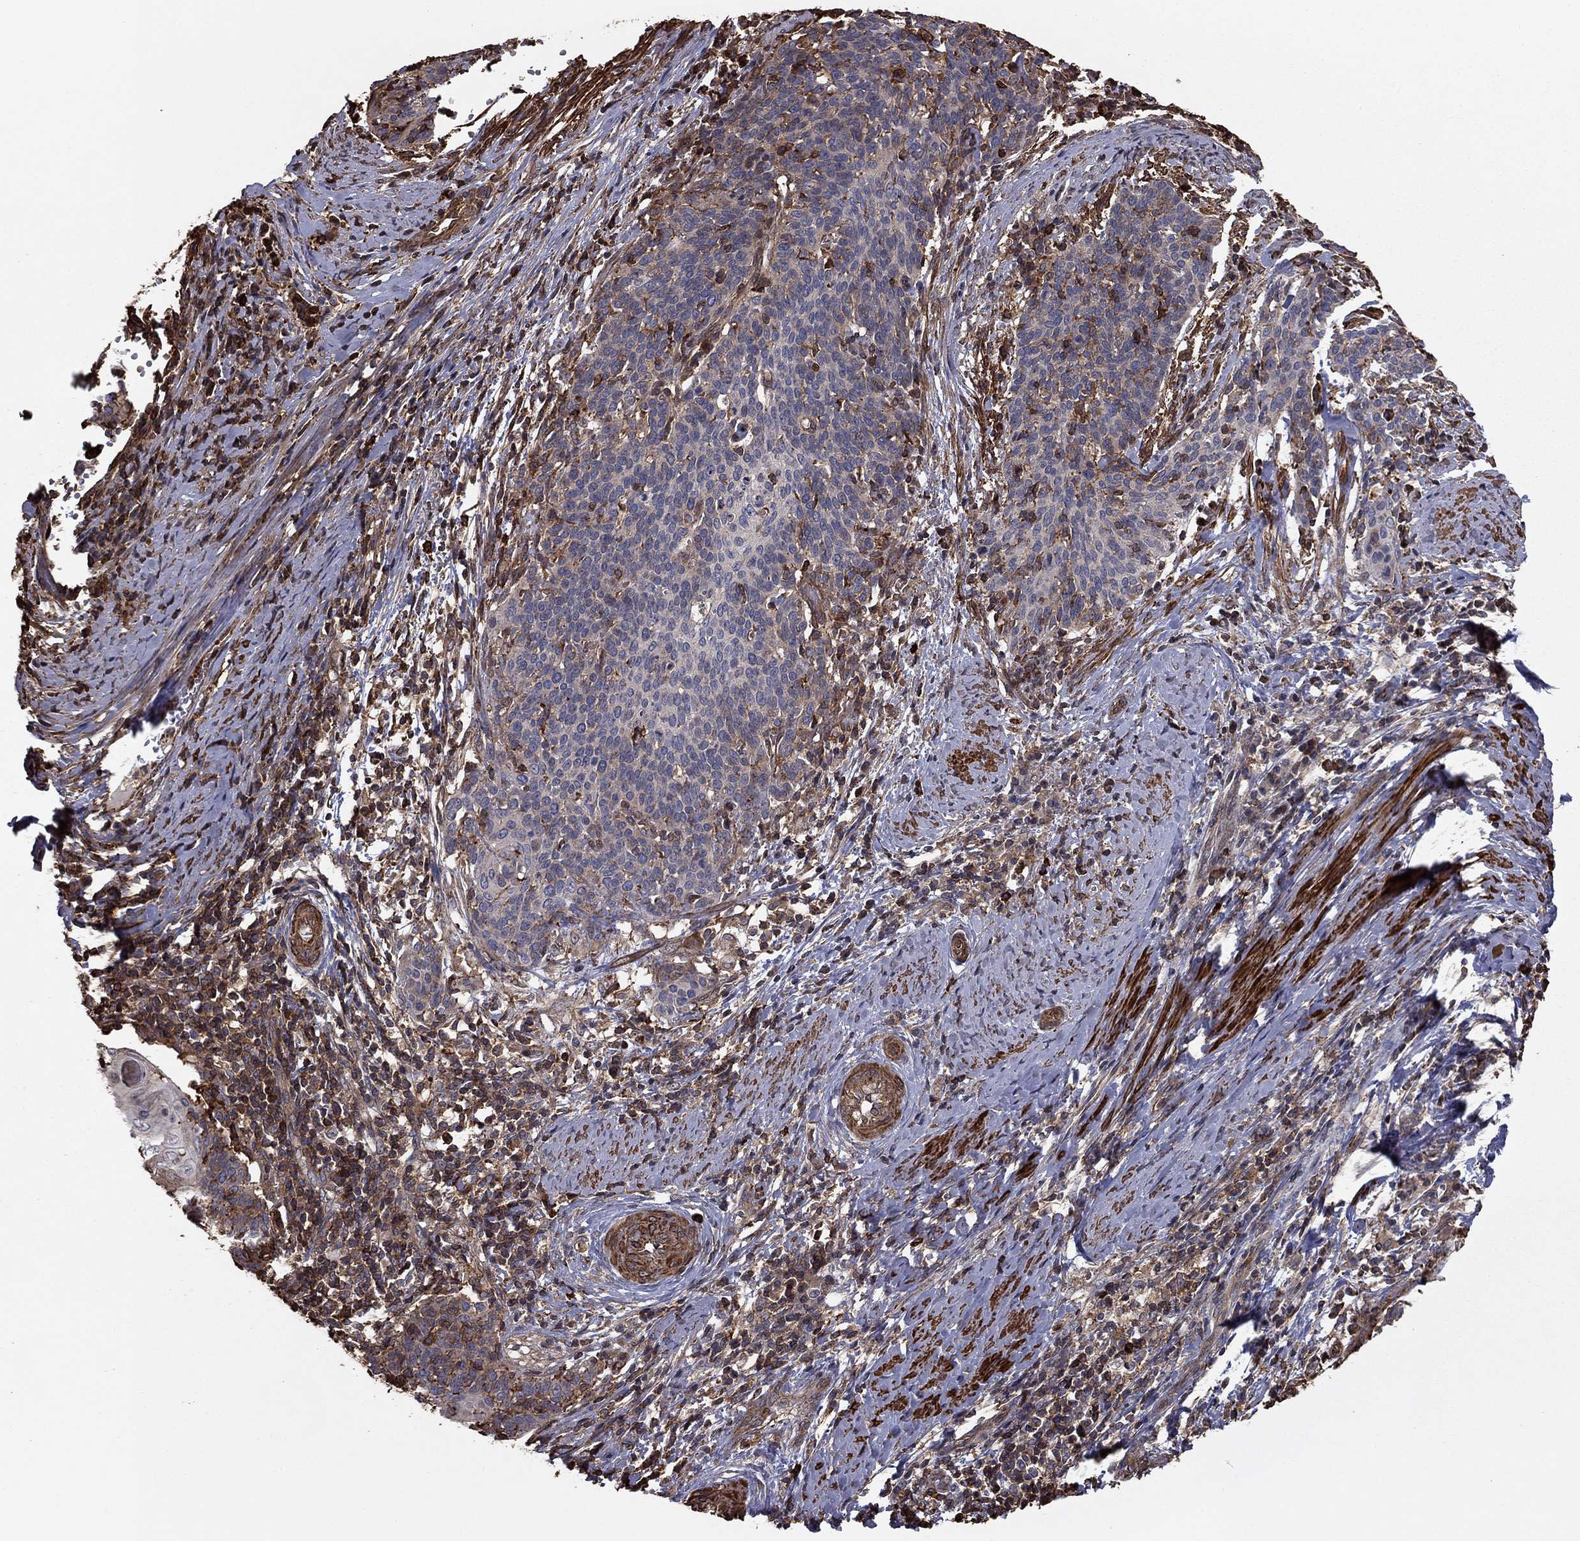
{"staining": {"intensity": "negative", "quantity": "none", "location": "none"}, "tissue": "cervical cancer", "cell_type": "Tumor cells", "image_type": "cancer", "snomed": [{"axis": "morphology", "description": "Squamous cell carcinoma, NOS"}, {"axis": "topography", "description": "Cervix"}], "caption": "Human cervical squamous cell carcinoma stained for a protein using IHC exhibits no expression in tumor cells.", "gene": "HABP4", "patient": {"sex": "female", "age": 39}}